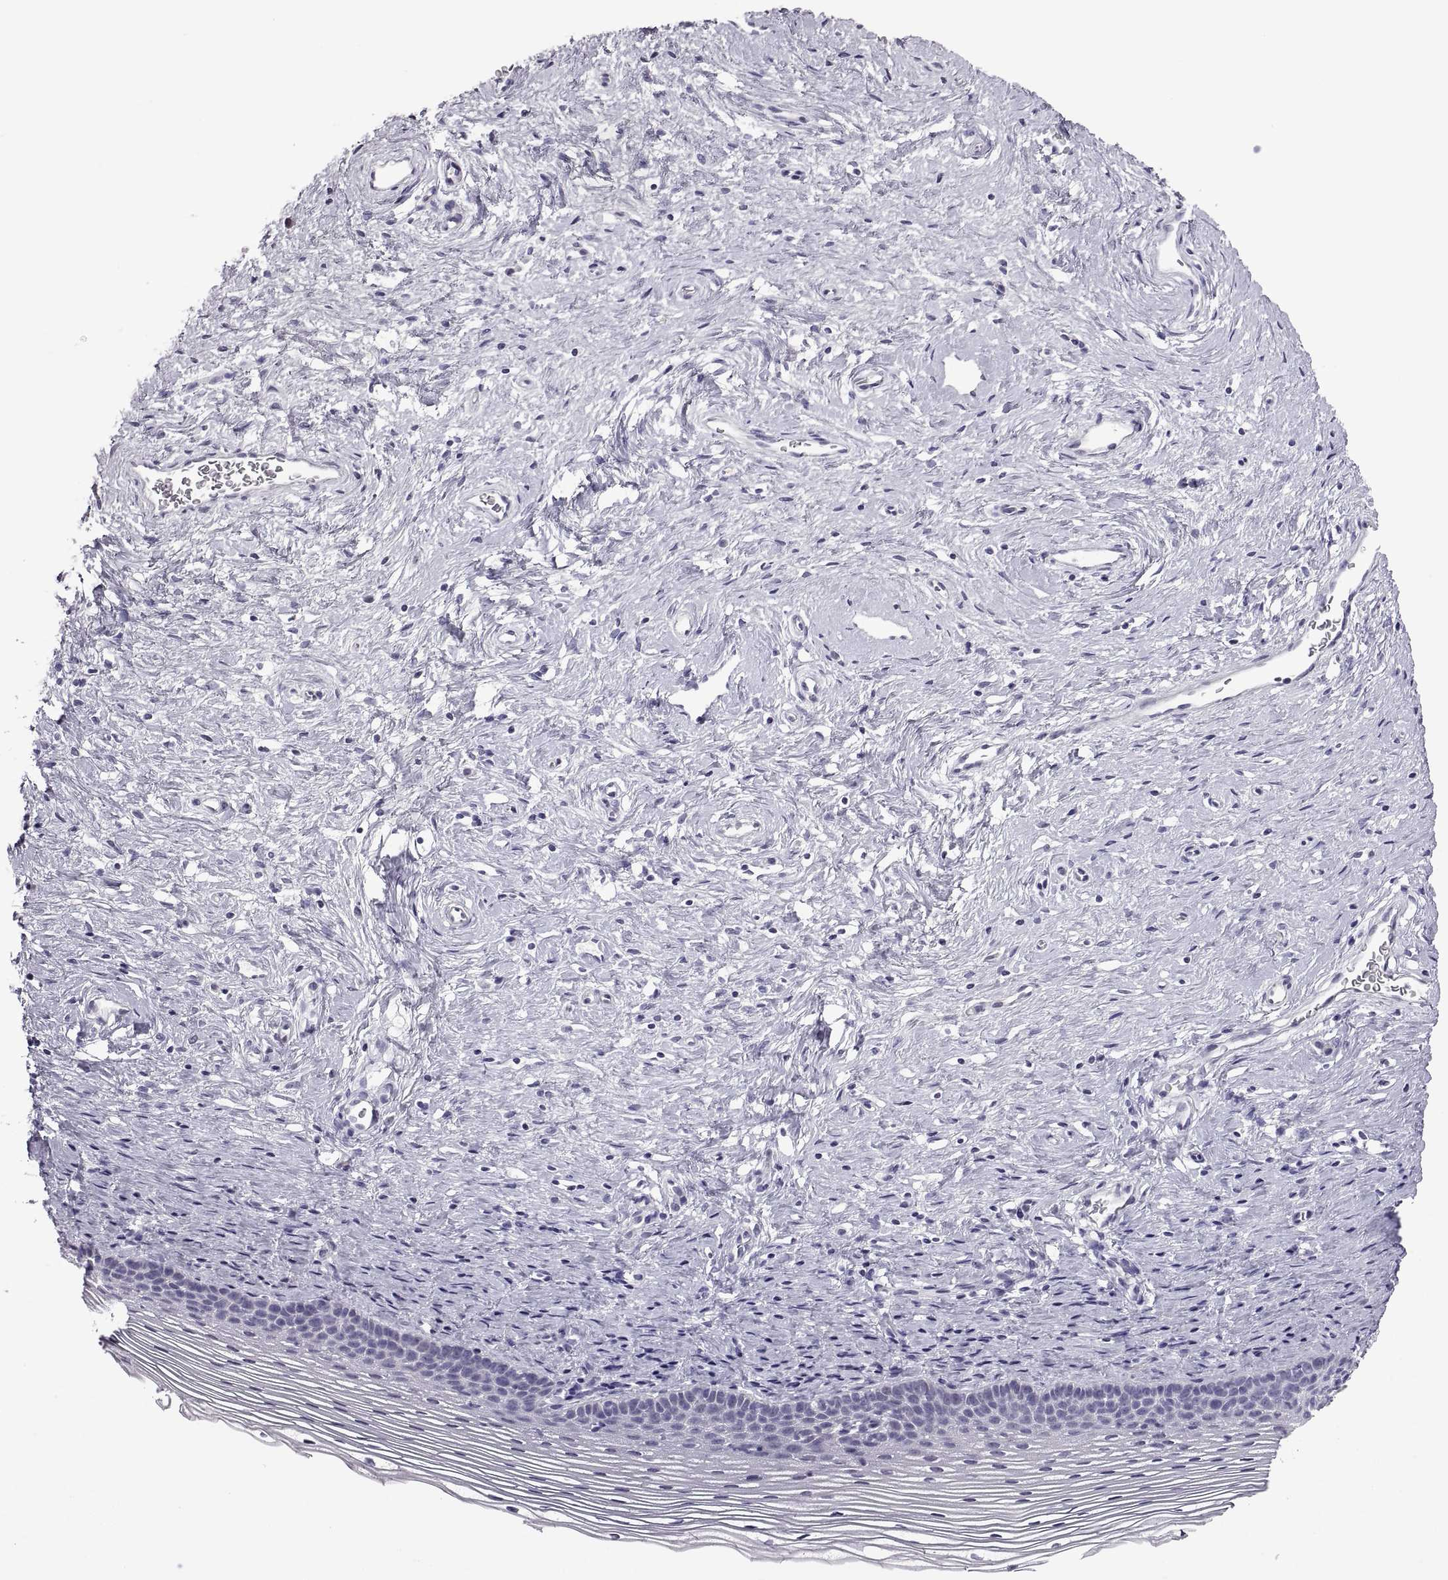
{"staining": {"intensity": "negative", "quantity": "none", "location": "none"}, "tissue": "cervix", "cell_type": "Glandular cells", "image_type": "normal", "snomed": [{"axis": "morphology", "description": "Normal tissue, NOS"}, {"axis": "topography", "description": "Cervix"}], "caption": "This is an IHC histopathology image of benign cervix. There is no positivity in glandular cells.", "gene": "FAM170A", "patient": {"sex": "female", "age": 39}}